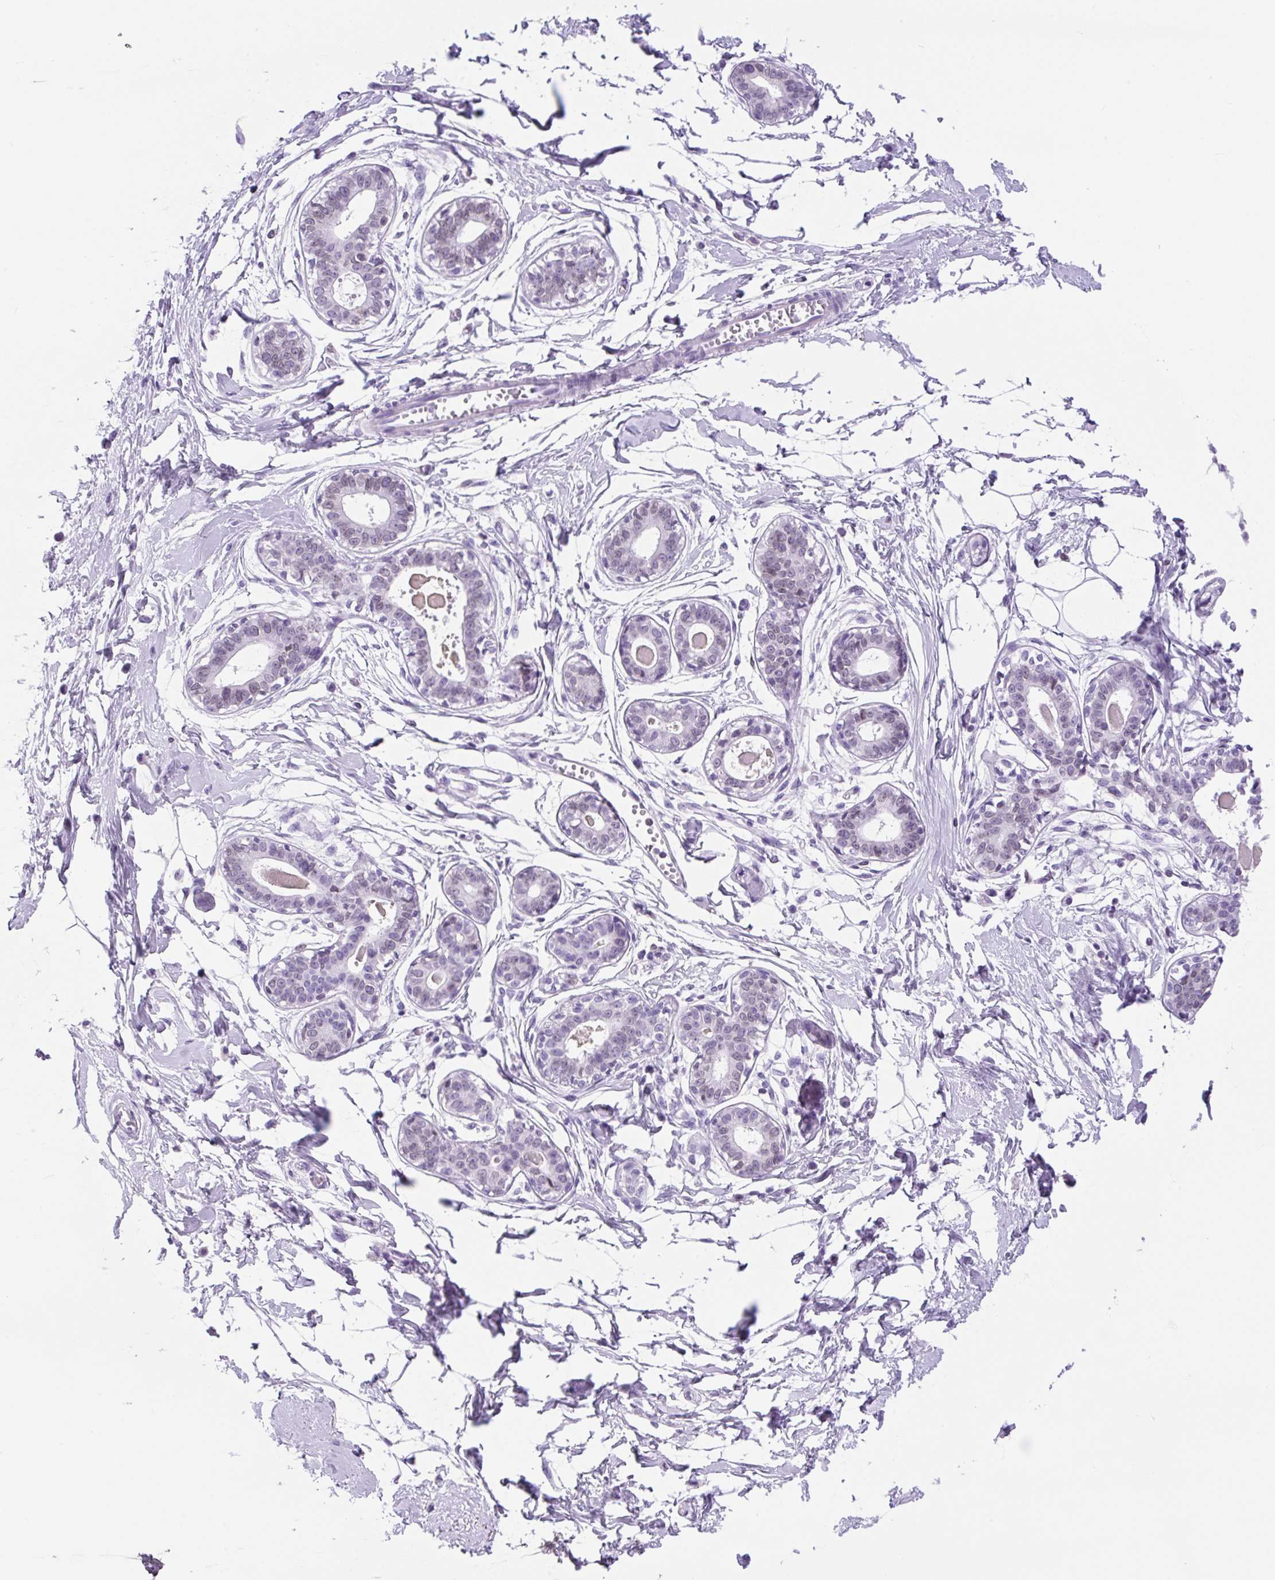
{"staining": {"intensity": "negative", "quantity": "none", "location": "none"}, "tissue": "breast", "cell_type": "Adipocytes", "image_type": "normal", "snomed": [{"axis": "morphology", "description": "Normal tissue, NOS"}, {"axis": "topography", "description": "Breast"}], "caption": "This is an immunohistochemistry (IHC) photomicrograph of normal human breast. There is no expression in adipocytes.", "gene": "VPREB1", "patient": {"sex": "female", "age": 45}}